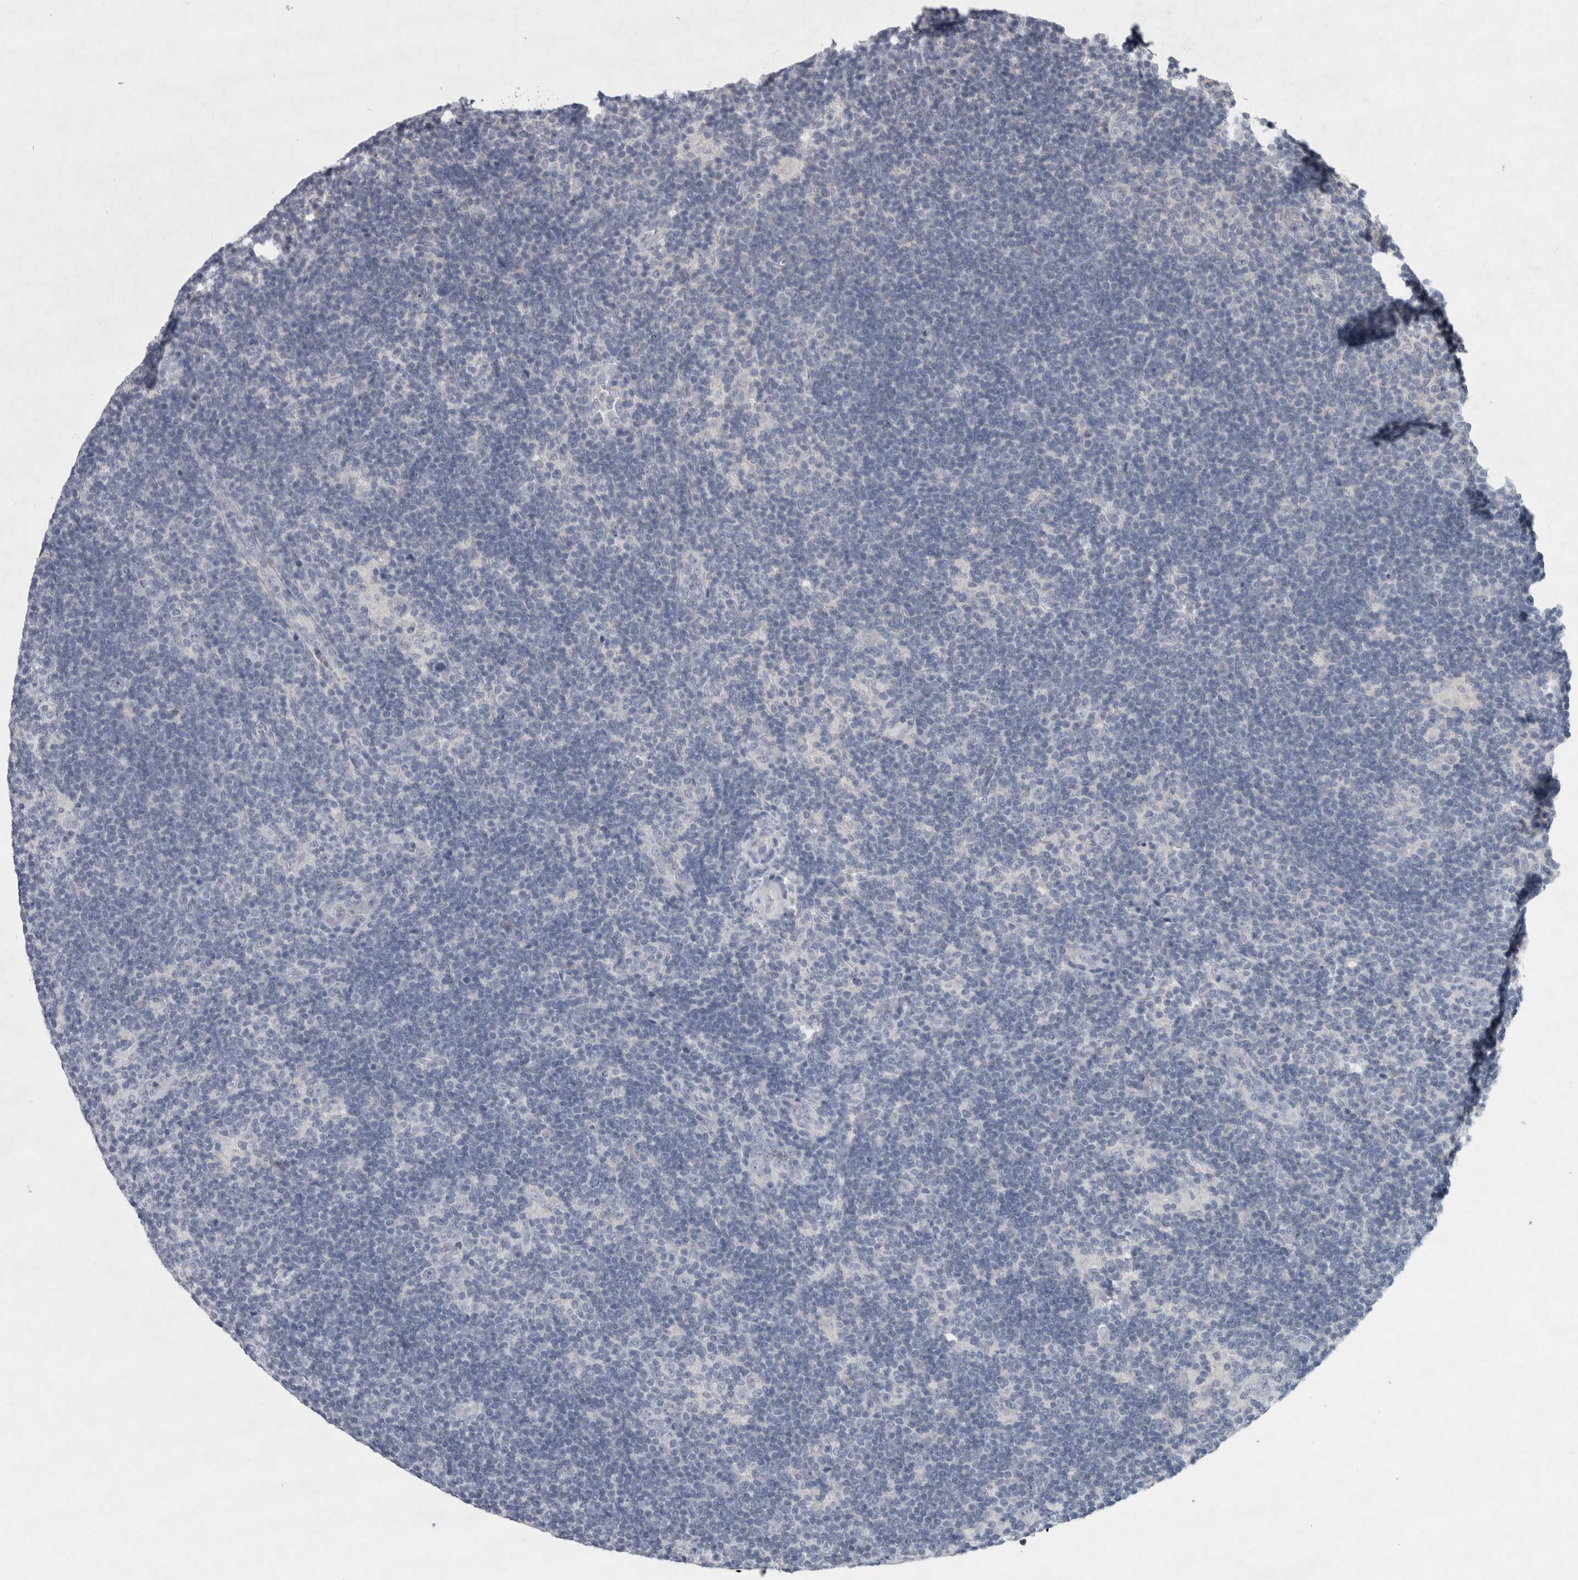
{"staining": {"intensity": "negative", "quantity": "none", "location": "none"}, "tissue": "lymphoma", "cell_type": "Tumor cells", "image_type": "cancer", "snomed": [{"axis": "morphology", "description": "Hodgkin's disease, NOS"}, {"axis": "topography", "description": "Lymph node"}], "caption": "Tumor cells show no significant protein staining in Hodgkin's disease.", "gene": "WNT7A", "patient": {"sex": "female", "age": 57}}